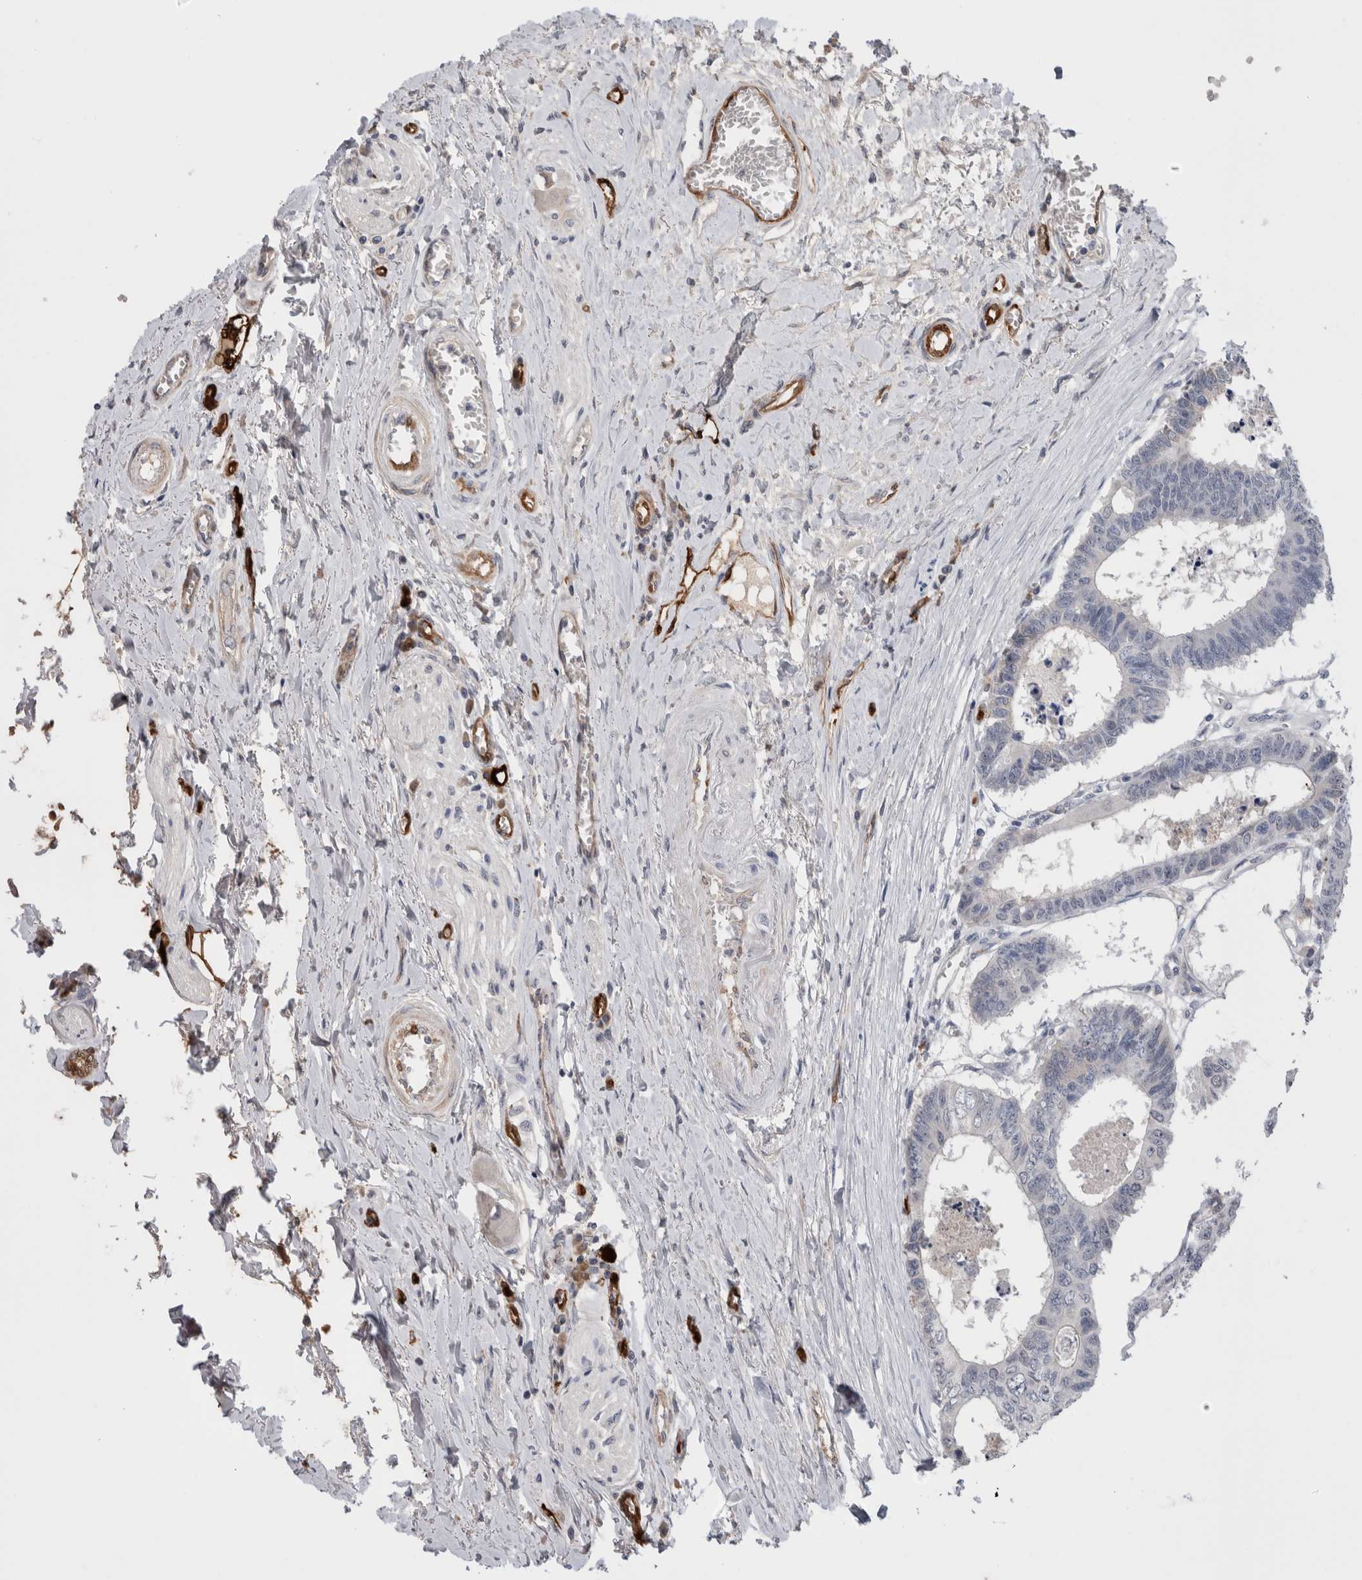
{"staining": {"intensity": "negative", "quantity": "none", "location": "none"}, "tissue": "colorectal cancer", "cell_type": "Tumor cells", "image_type": "cancer", "snomed": [{"axis": "morphology", "description": "Adenocarcinoma, NOS"}, {"axis": "topography", "description": "Rectum"}], "caption": "Immunohistochemistry (IHC) micrograph of human adenocarcinoma (colorectal) stained for a protein (brown), which demonstrates no staining in tumor cells.", "gene": "FABP4", "patient": {"sex": "male", "age": 84}}